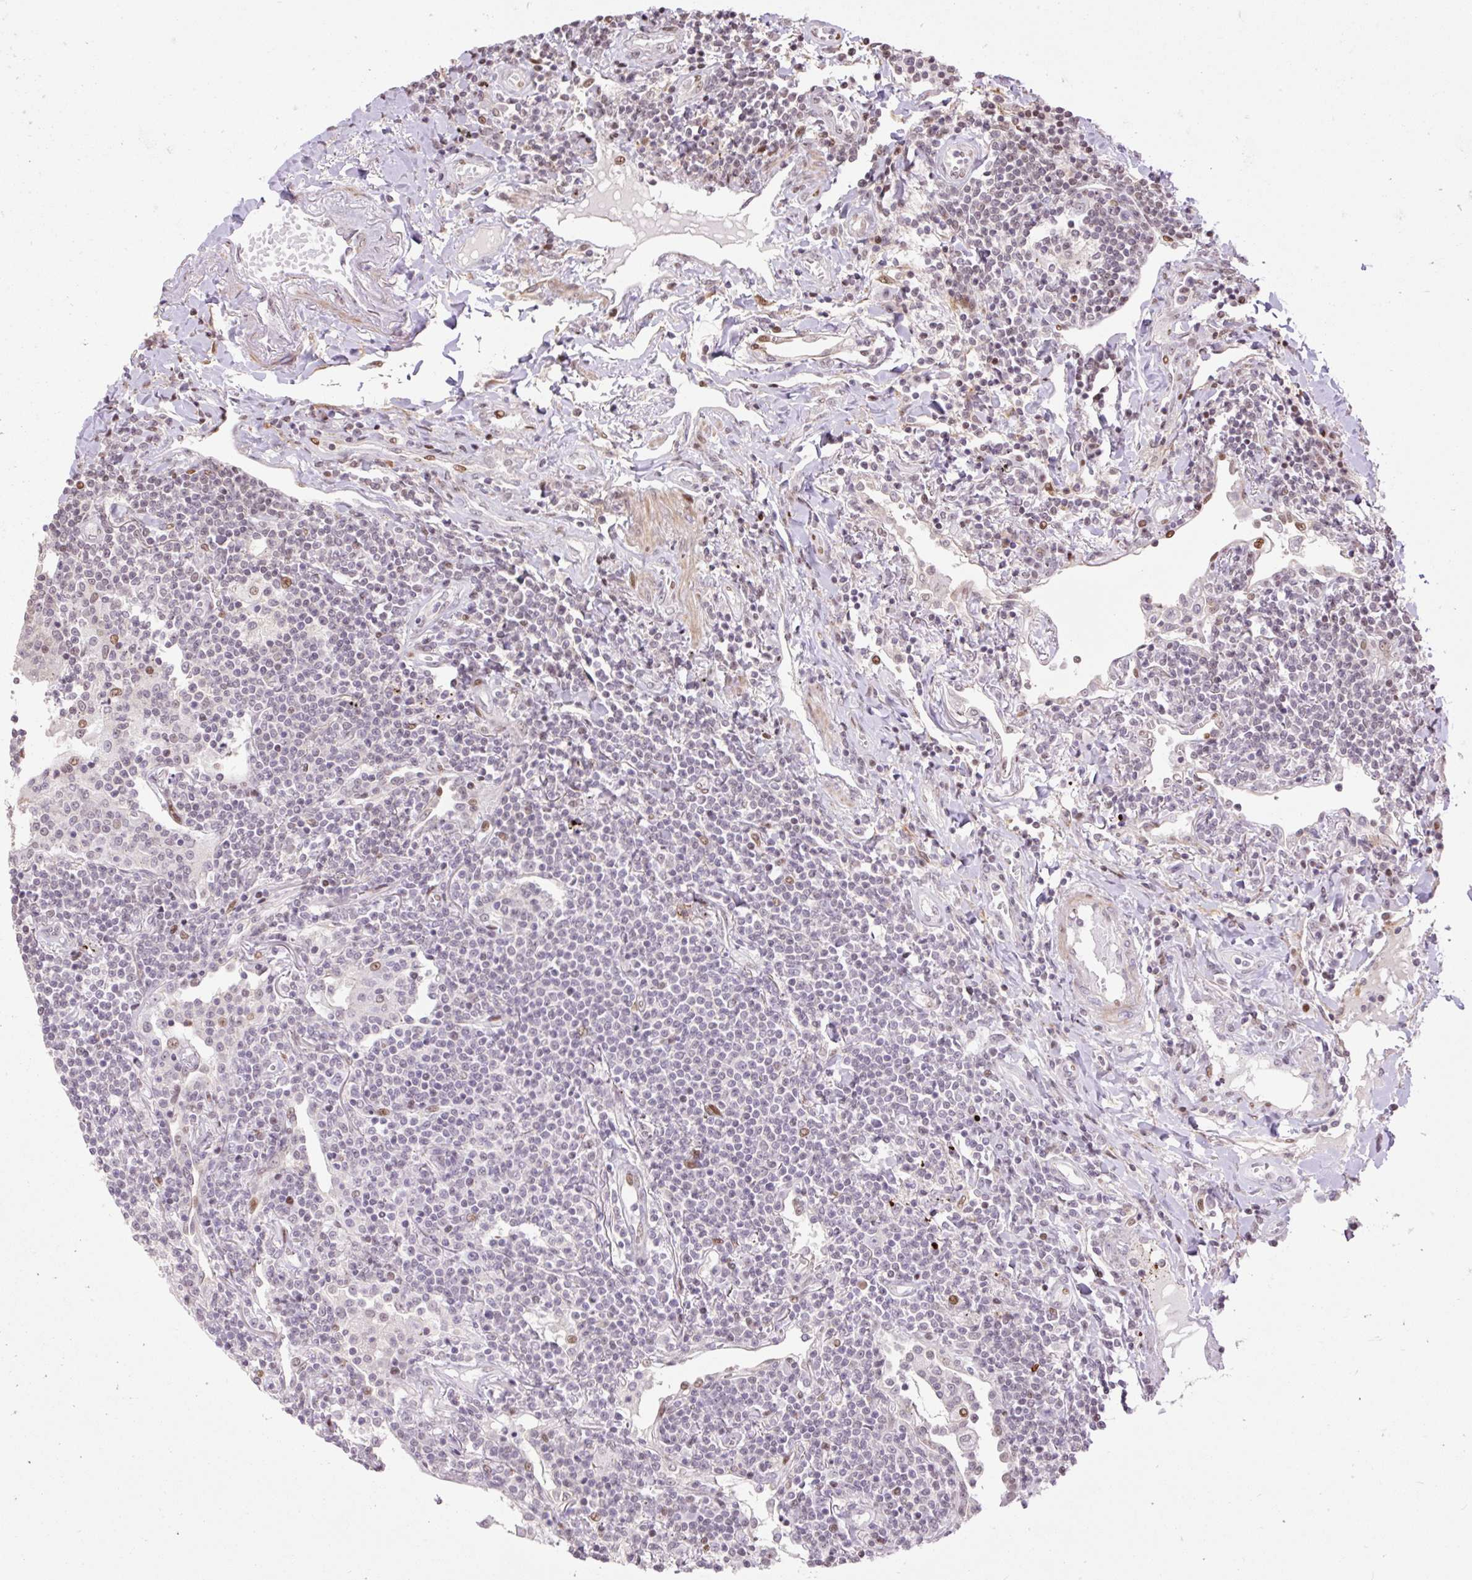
{"staining": {"intensity": "negative", "quantity": "none", "location": "none"}, "tissue": "lymphoma", "cell_type": "Tumor cells", "image_type": "cancer", "snomed": [{"axis": "morphology", "description": "Malignant lymphoma, non-Hodgkin's type, Low grade"}, {"axis": "topography", "description": "Lung"}], "caption": "Malignant lymphoma, non-Hodgkin's type (low-grade) was stained to show a protein in brown. There is no significant expression in tumor cells.", "gene": "RIPPLY3", "patient": {"sex": "female", "age": 71}}